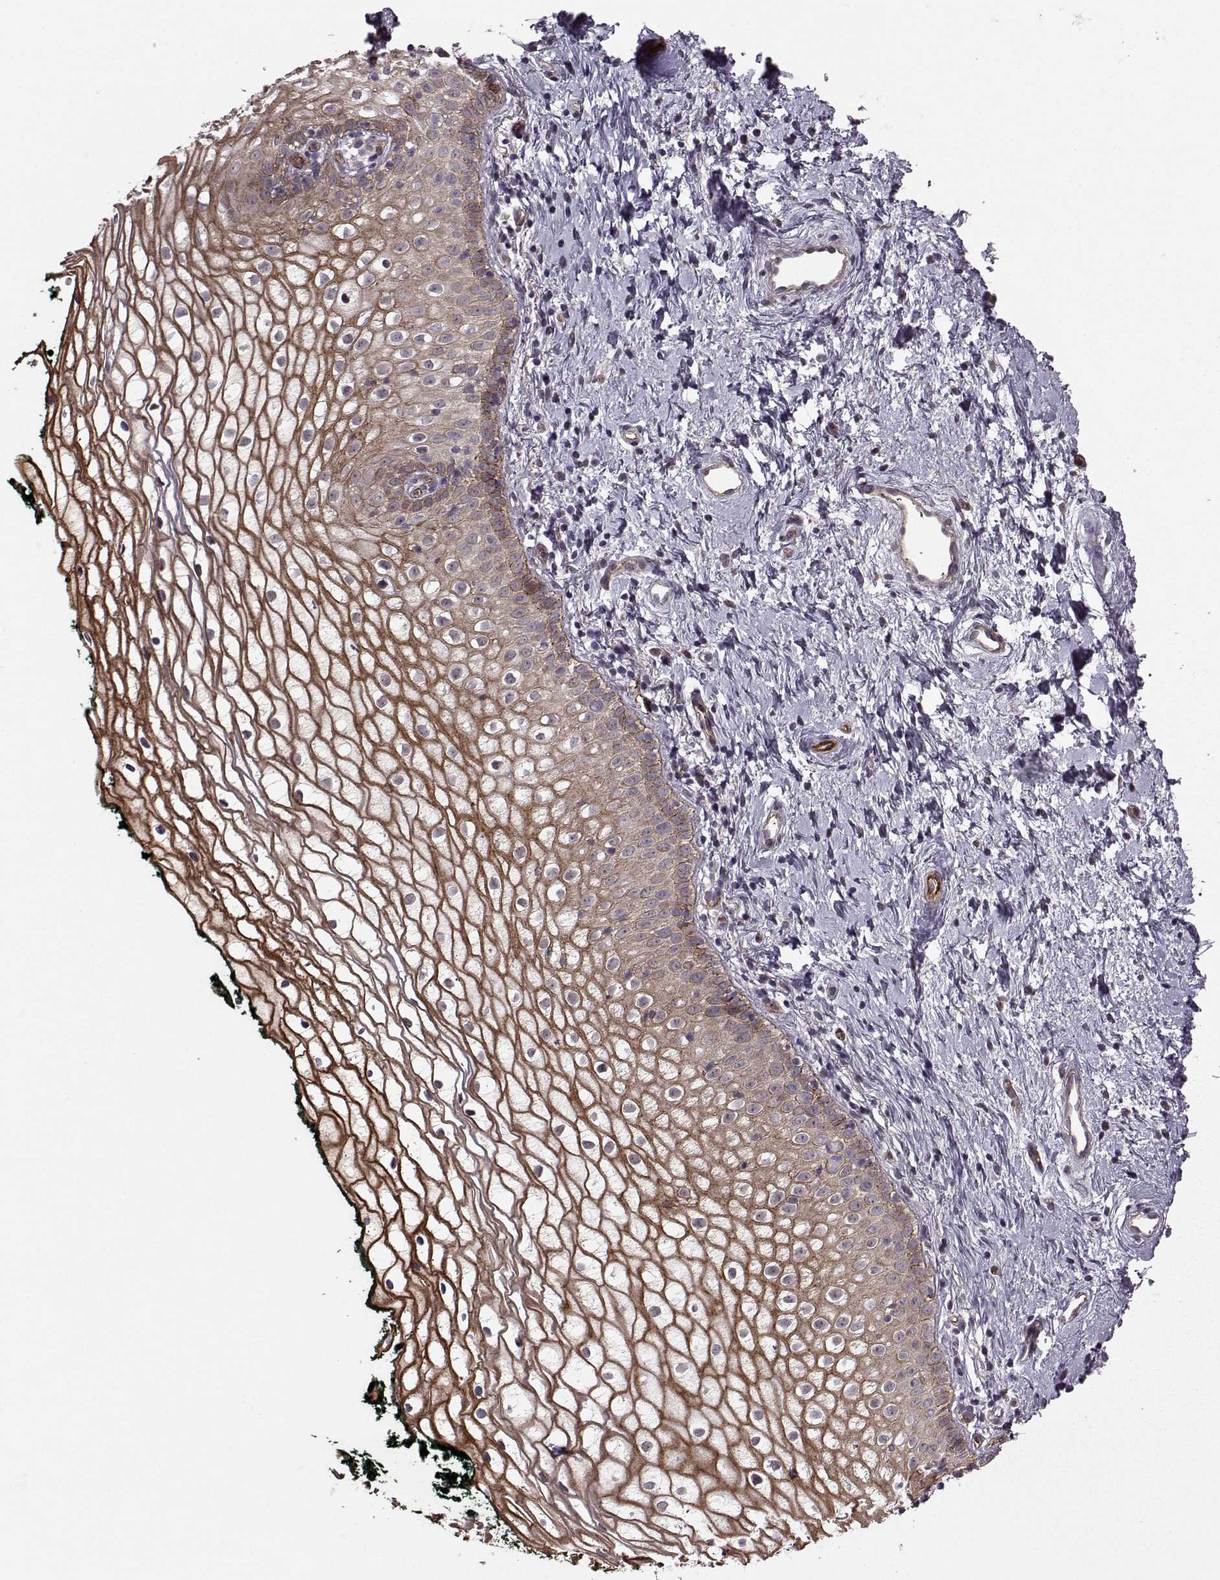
{"staining": {"intensity": "strong", "quantity": ">75%", "location": "cytoplasmic/membranous"}, "tissue": "vagina", "cell_type": "Squamous epithelial cells", "image_type": "normal", "snomed": [{"axis": "morphology", "description": "Normal tissue, NOS"}, {"axis": "topography", "description": "Vagina"}], "caption": "Protein analysis of benign vagina shows strong cytoplasmic/membranous expression in about >75% of squamous epithelial cells.", "gene": "SYNPO", "patient": {"sex": "female", "age": 47}}